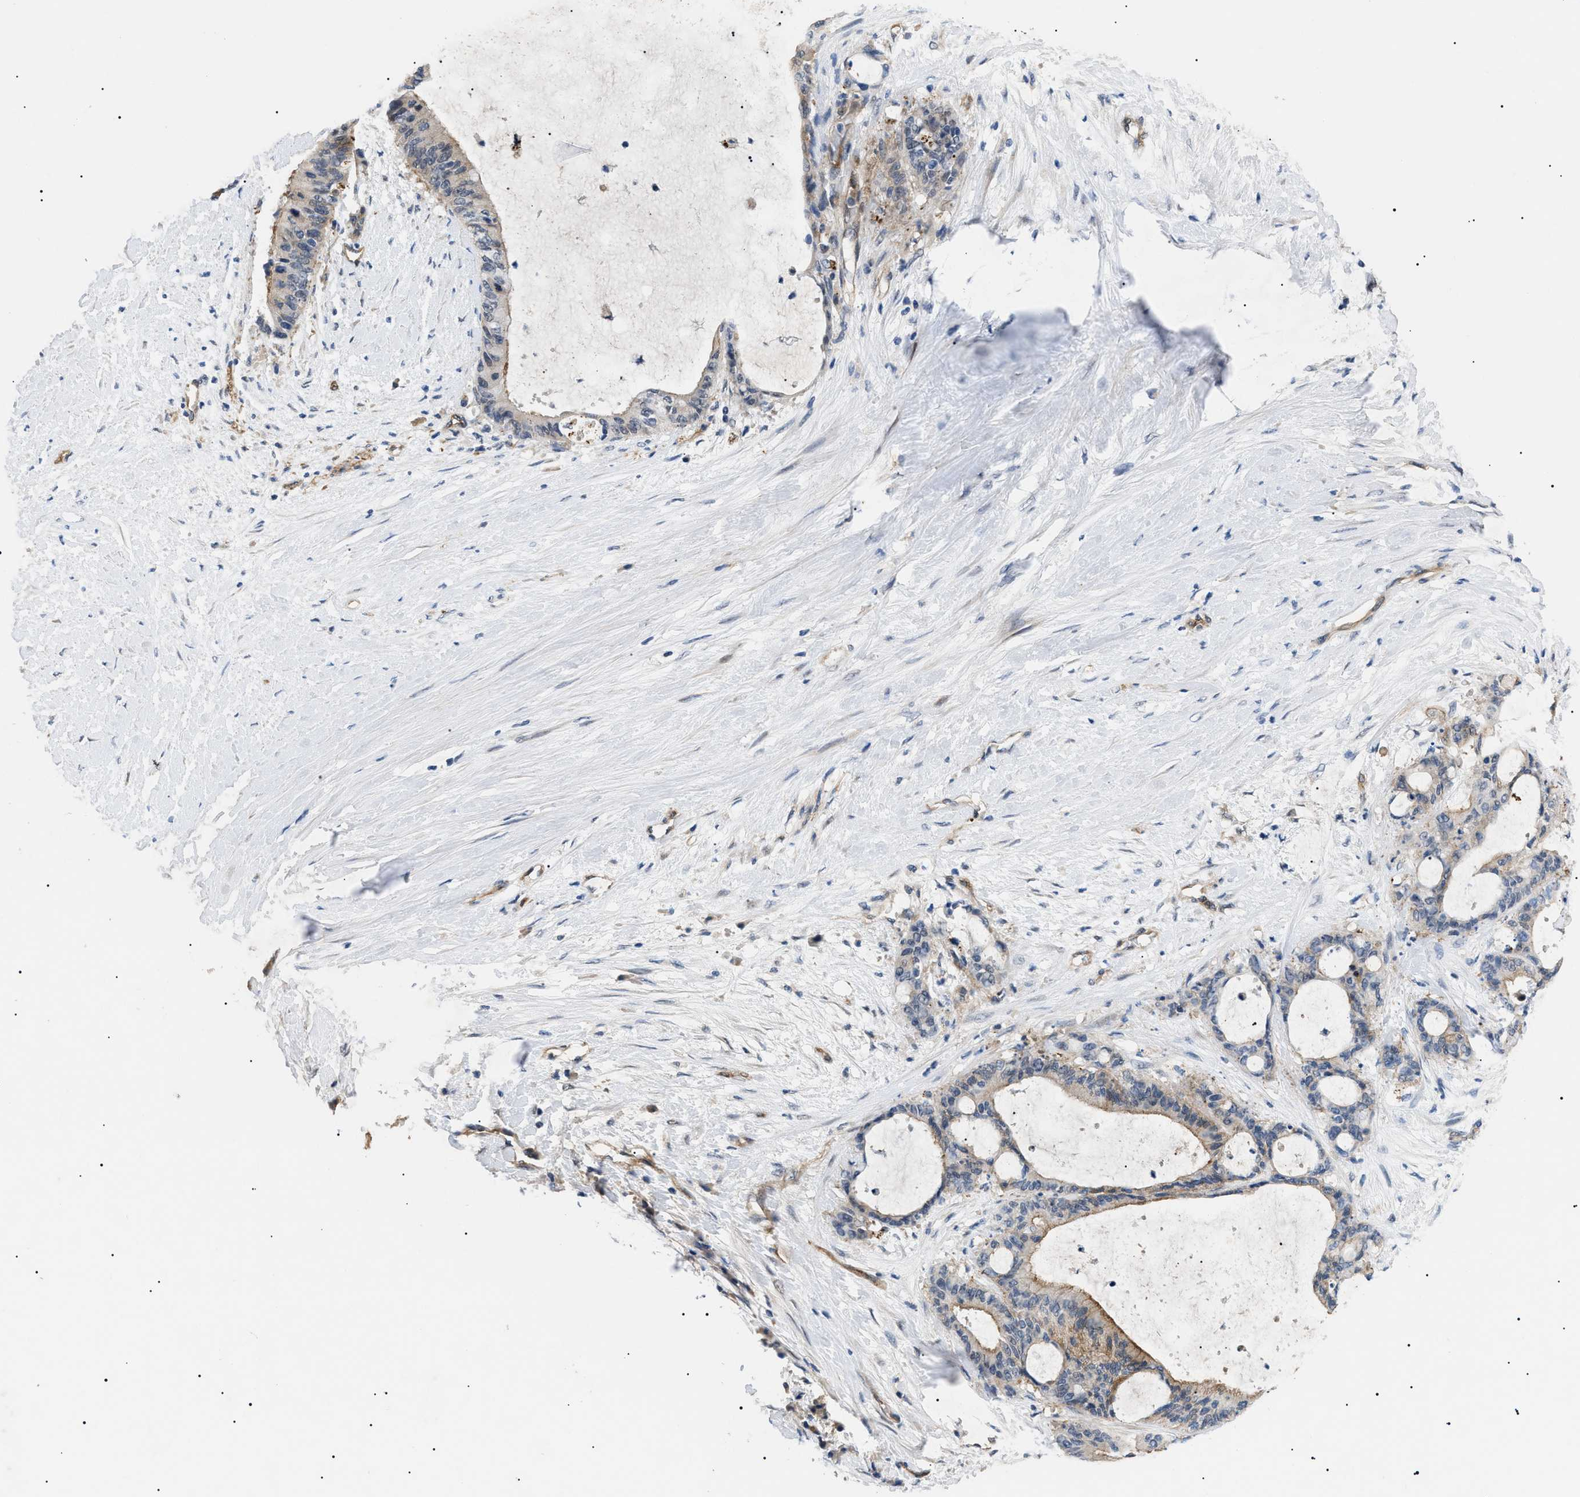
{"staining": {"intensity": "weak", "quantity": "25%-75%", "location": "cytoplasmic/membranous"}, "tissue": "liver cancer", "cell_type": "Tumor cells", "image_type": "cancer", "snomed": [{"axis": "morphology", "description": "Cholangiocarcinoma"}, {"axis": "topography", "description": "Liver"}], "caption": "Immunohistochemical staining of human cholangiocarcinoma (liver) displays low levels of weak cytoplasmic/membranous positivity in about 25%-75% of tumor cells.", "gene": "CRCP", "patient": {"sex": "female", "age": 73}}